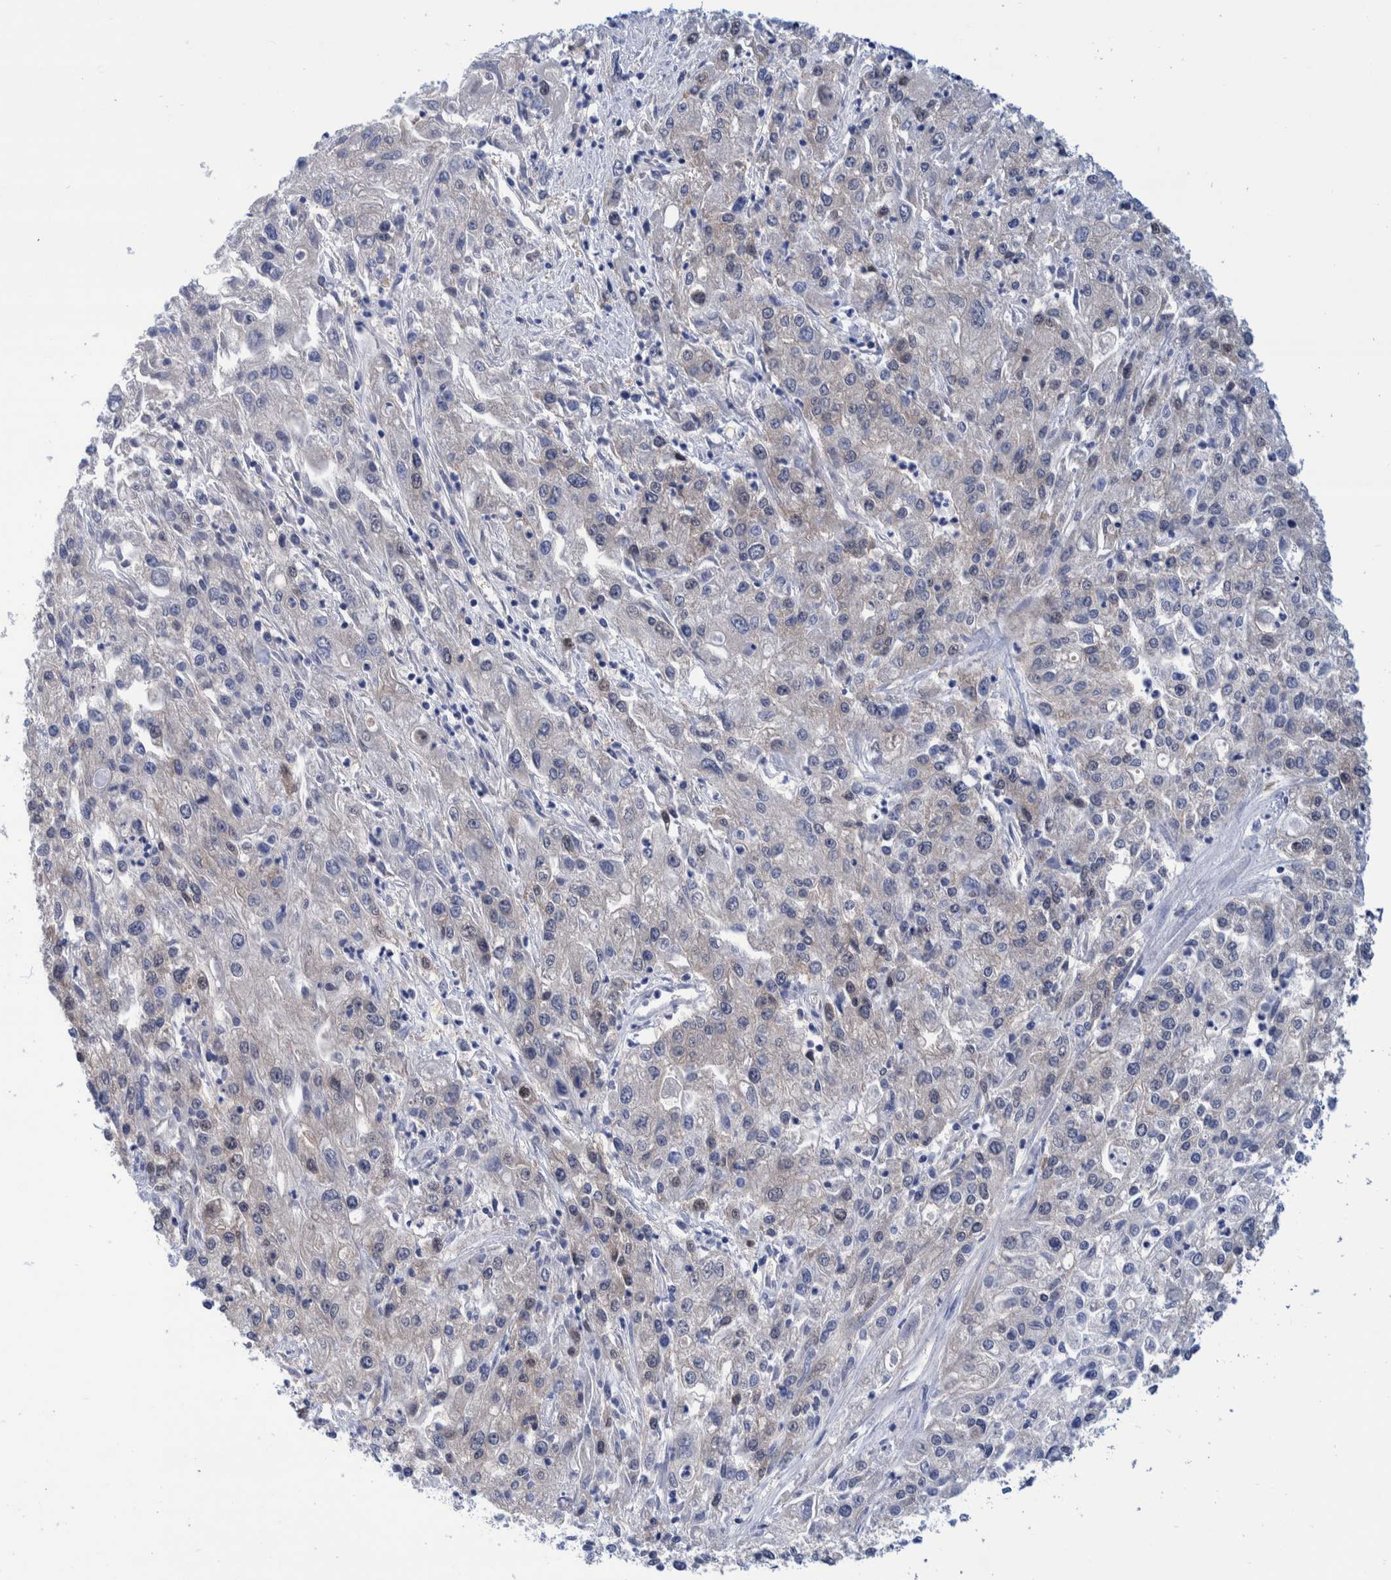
{"staining": {"intensity": "weak", "quantity": "<25%", "location": "cytoplasmic/membranous,nuclear"}, "tissue": "endometrial cancer", "cell_type": "Tumor cells", "image_type": "cancer", "snomed": [{"axis": "morphology", "description": "Adenocarcinoma, NOS"}, {"axis": "topography", "description": "Endometrium"}], "caption": "Image shows no protein staining in tumor cells of adenocarcinoma (endometrial) tissue.", "gene": "PFAS", "patient": {"sex": "female", "age": 49}}